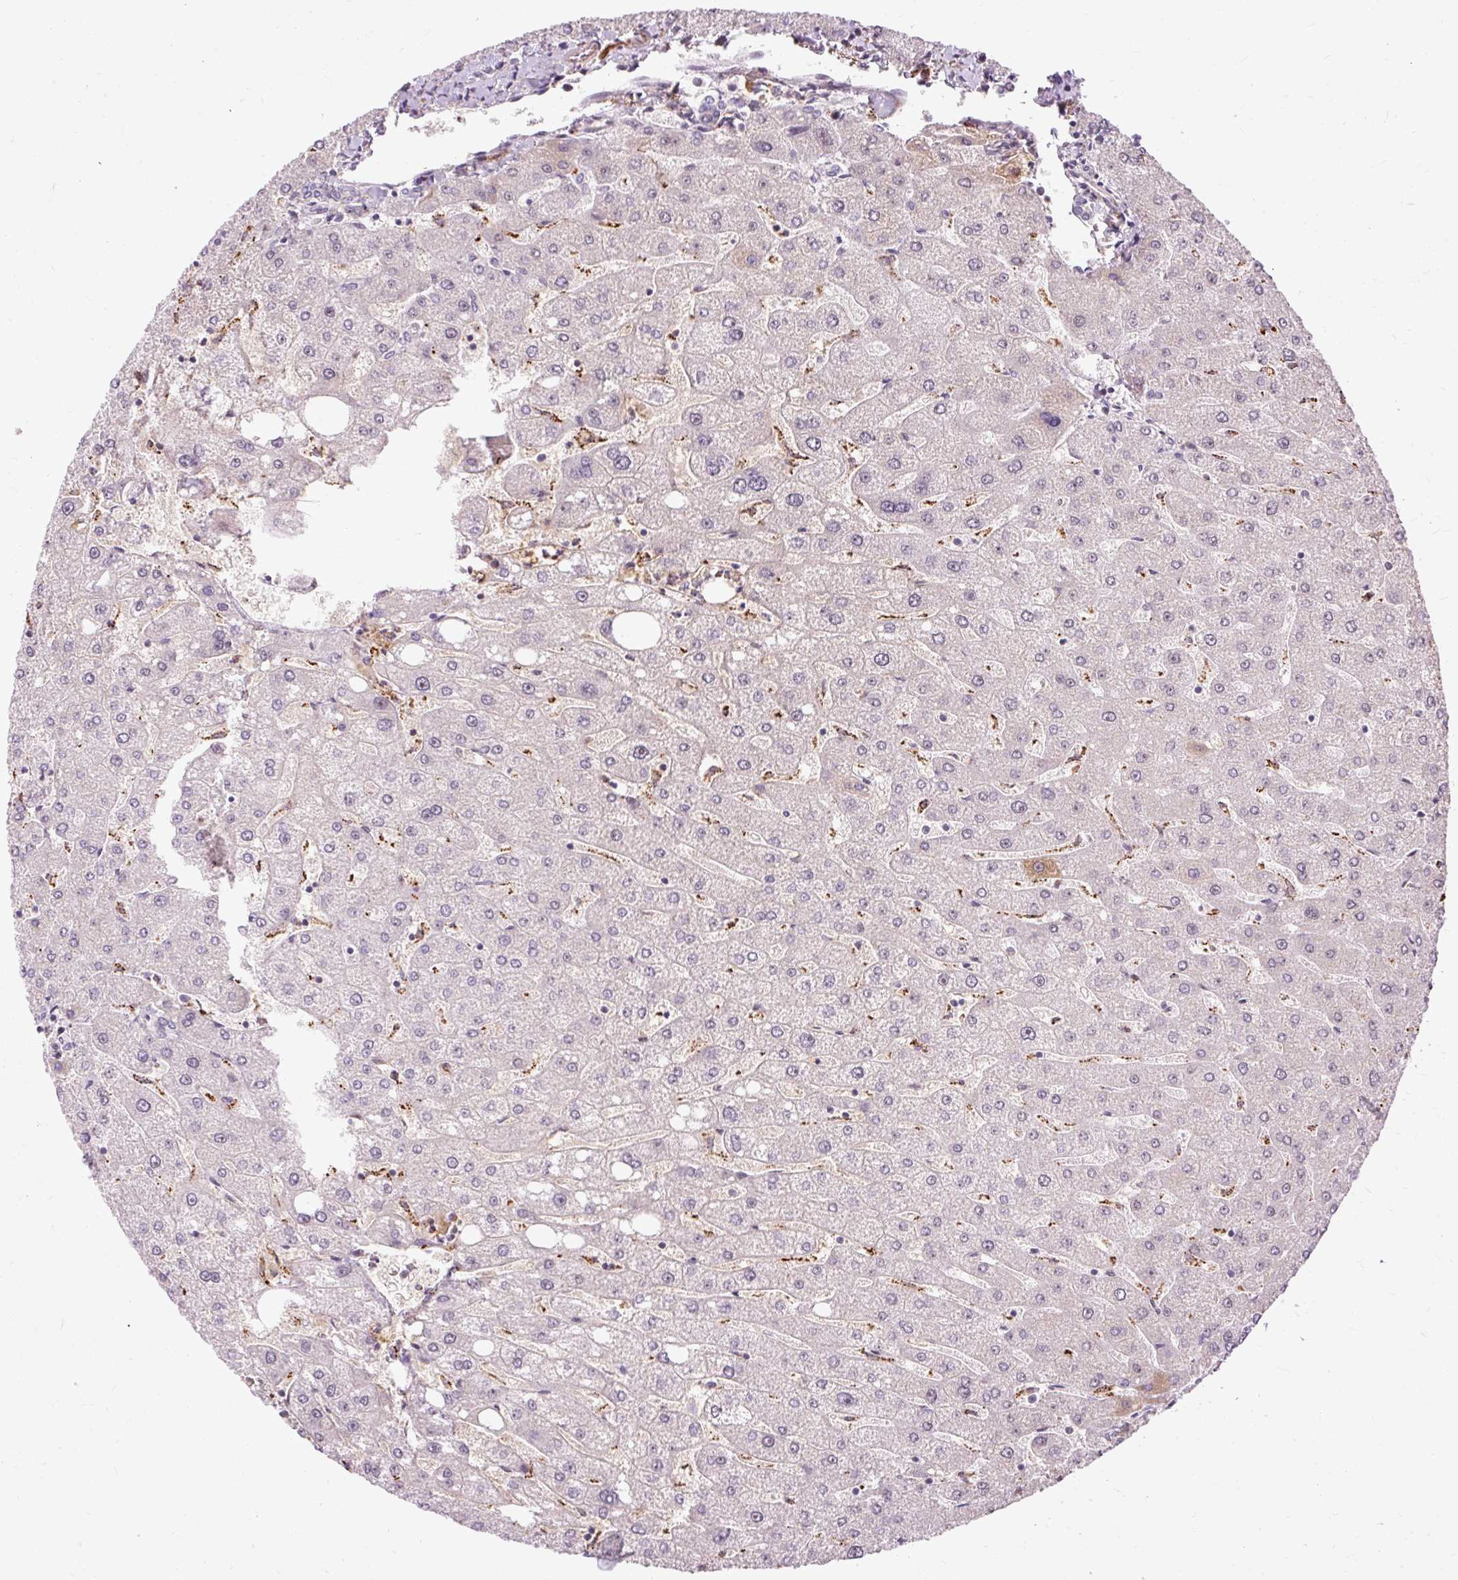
{"staining": {"intensity": "negative", "quantity": "none", "location": "none"}, "tissue": "liver", "cell_type": "Cholangiocytes", "image_type": "normal", "snomed": [{"axis": "morphology", "description": "Normal tissue, NOS"}, {"axis": "topography", "description": "Liver"}], "caption": "Immunohistochemistry (IHC) image of benign liver: liver stained with DAB displays no significant protein positivity in cholangiocytes.", "gene": "CEBPZ", "patient": {"sex": "male", "age": 67}}